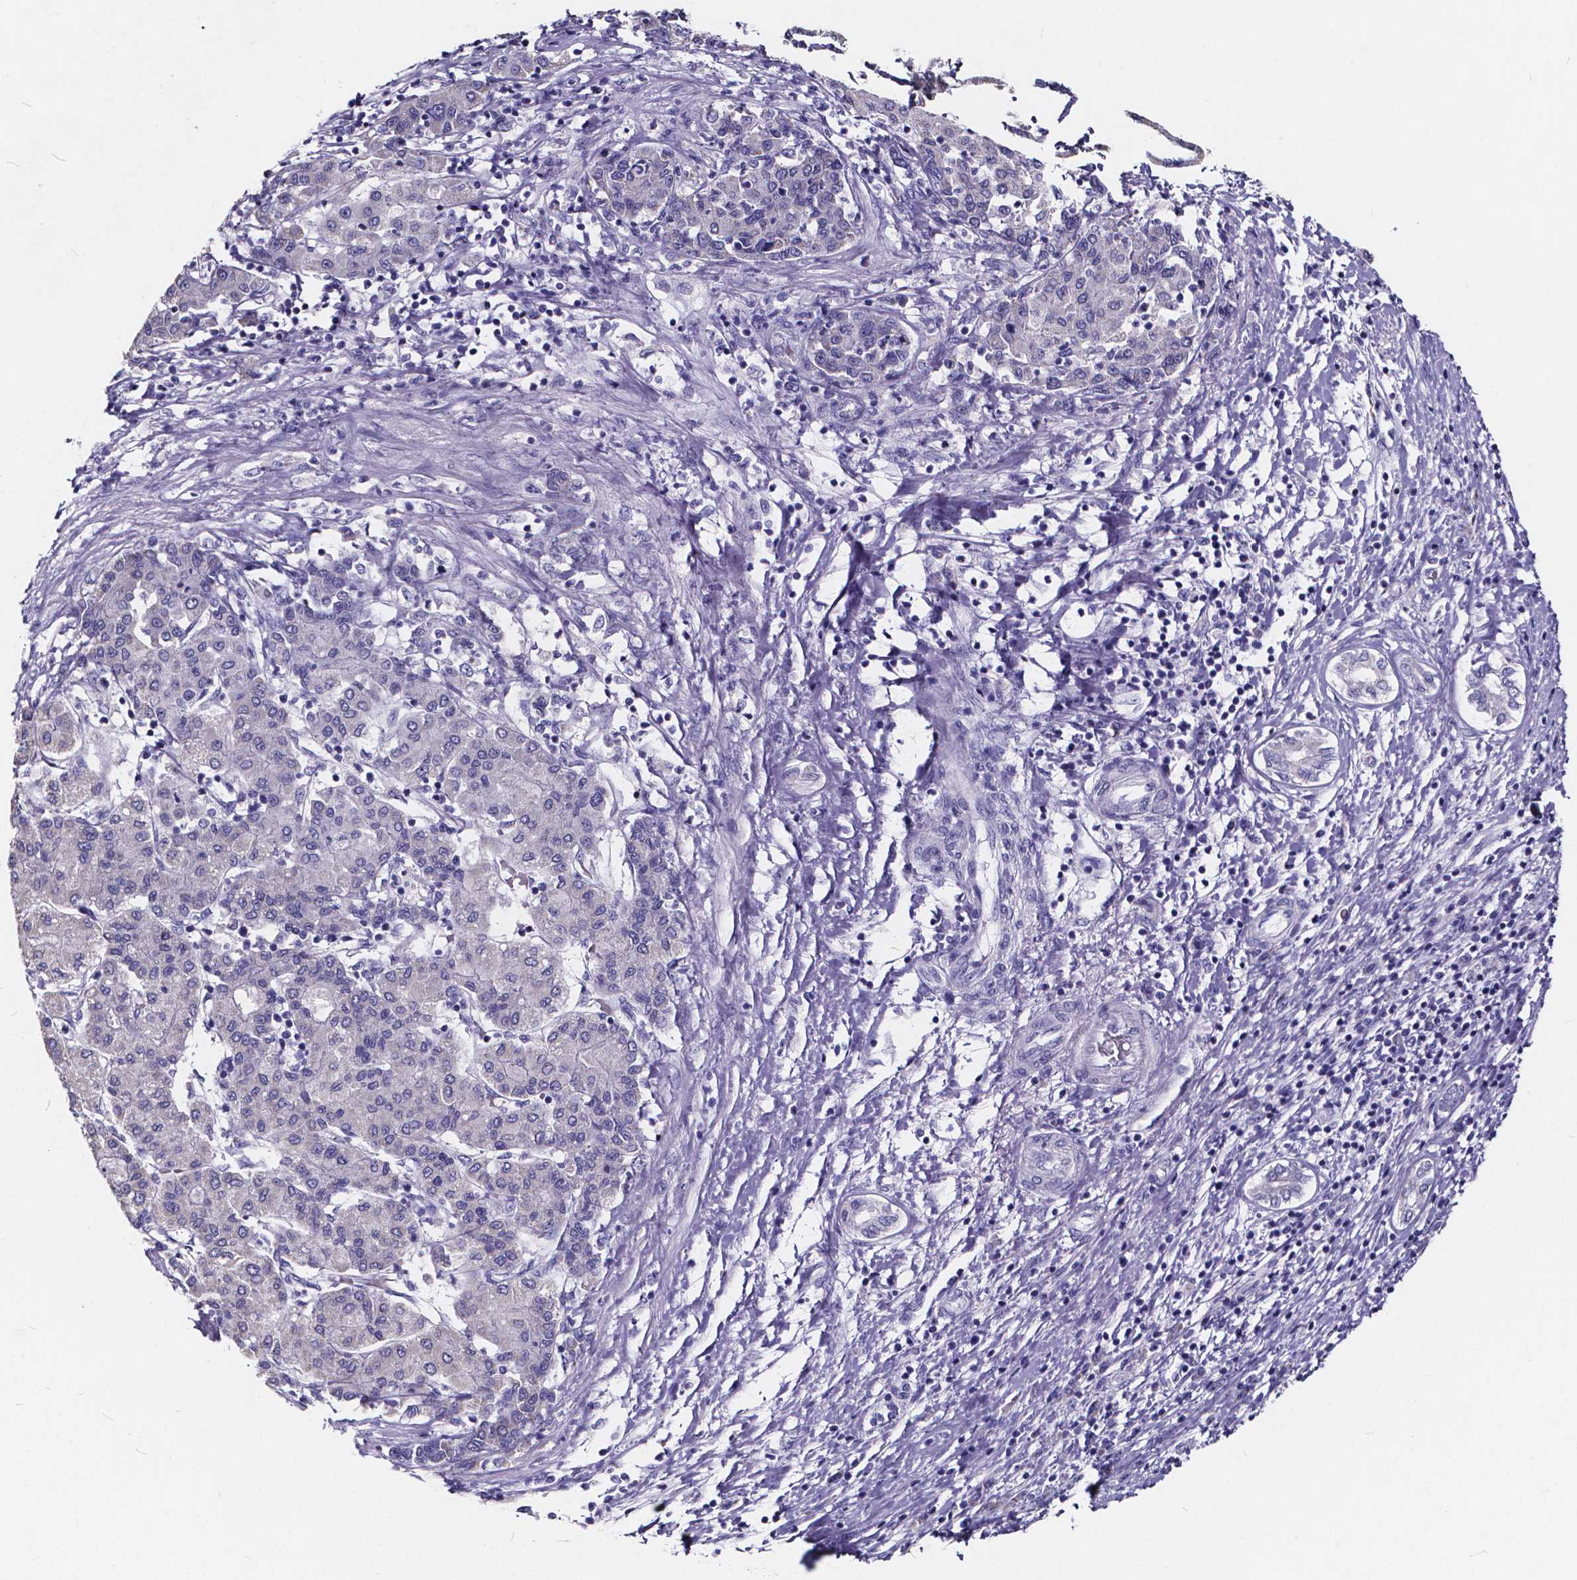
{"staining": {"intensity": "negative", "quantity": "none", "location": "none"}, "tissue": "liver cancer", "cell_type": "Tumor cells", "image_type": "cancer", "snomed": [{"axis": "morphology", "description": "Carcinoma, Hepatocellular, NOS"}, {"axis": "topography", "description": "Liver"}], "caption": "High magnification brightfield microscopy of liver cancer (hepatocellular carcinoma) stained with DAB (brown) and counterstained with hematoxylin (blue): tumor cells show no significant staining.", "gene": "SPEF2", "patient": {"sex": "male", "age": 65}}